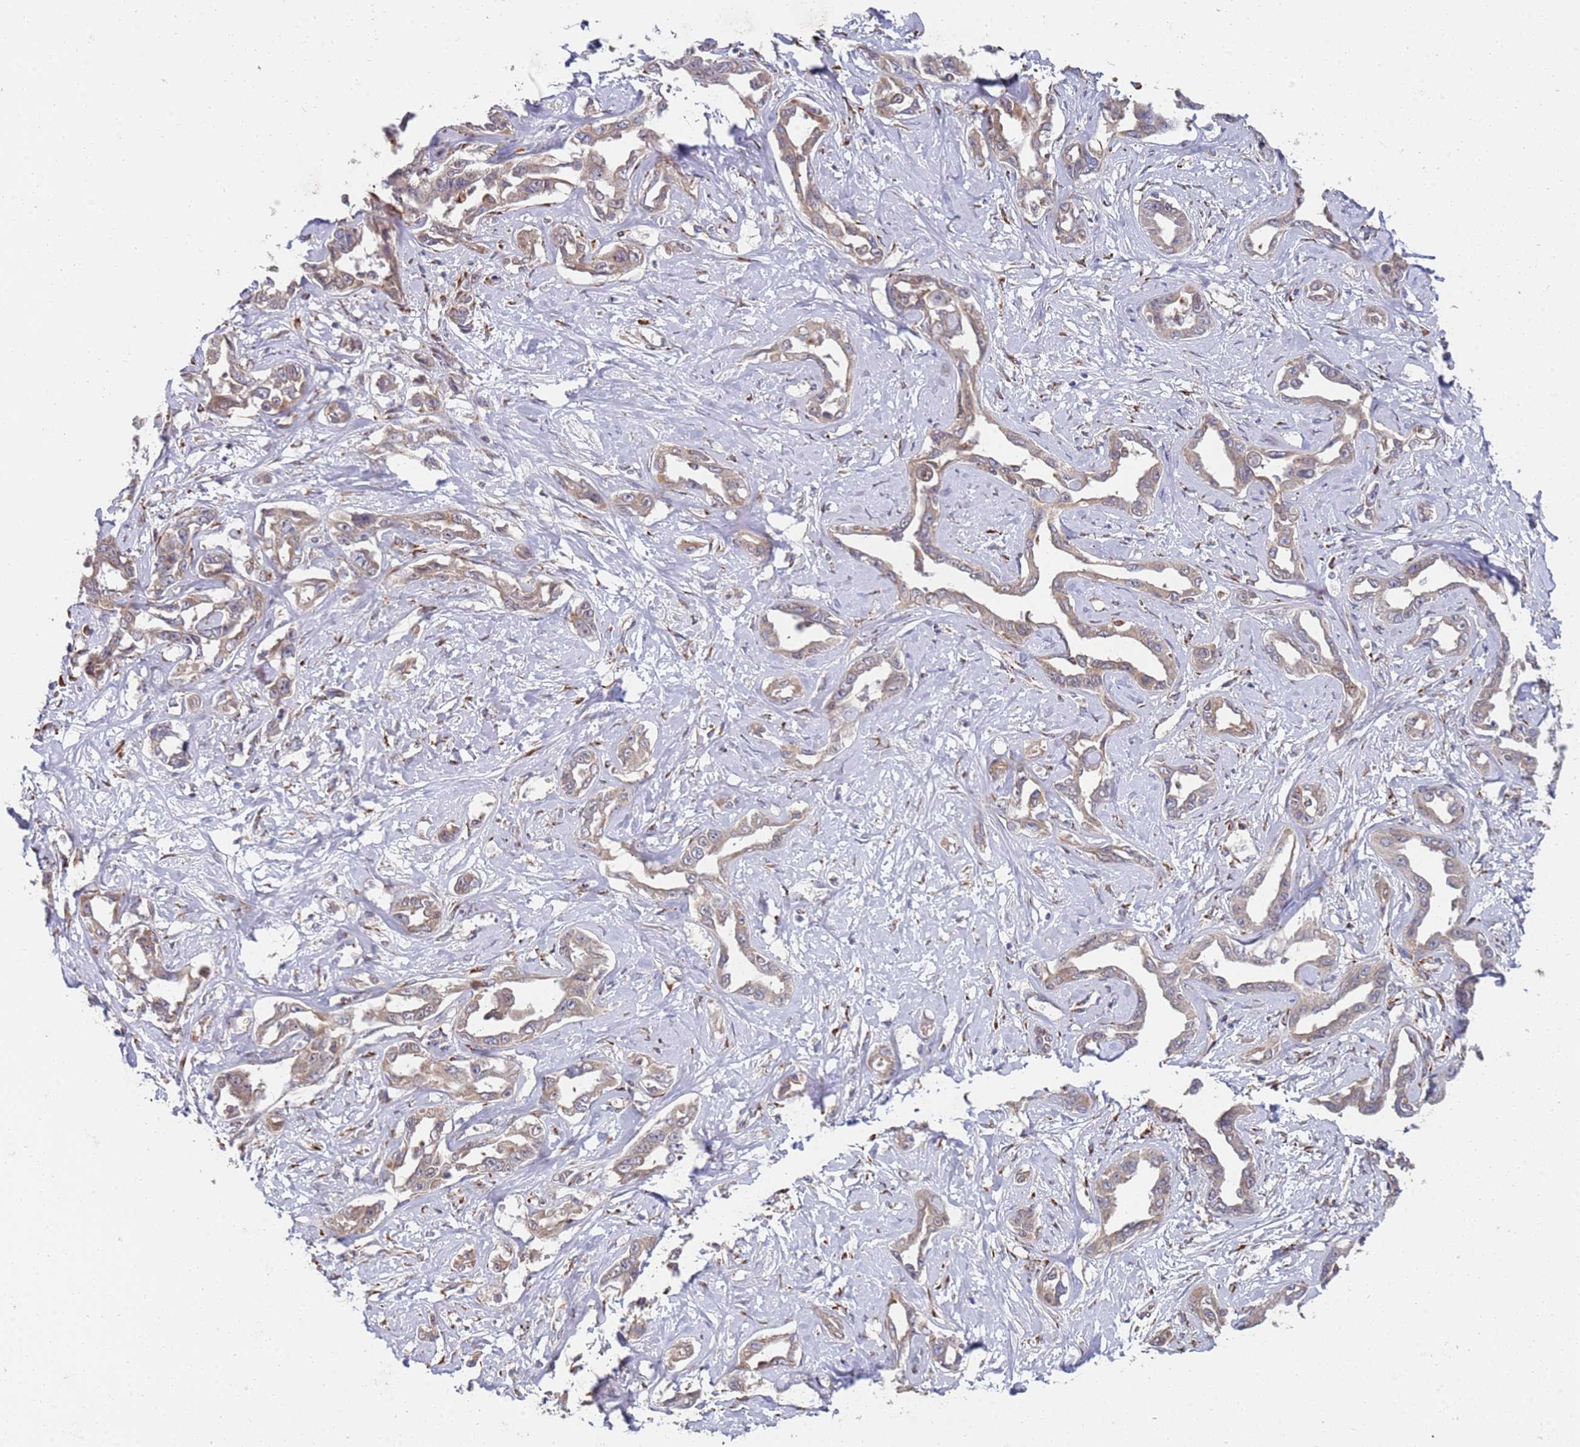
{"staining": {"intensity": "moderate", "quantity": "25%-75%", "location": "cytoplasmic/membranous"}, "tissue": "liver cancer", "cell_type": "Tumor cells", "image_type": "cancer", "snomed": [{"axis": "morphology", "description": "Cholangiocarcinoma"}, {"axis": "topography", "description": "Liver"}], "caption": "A high-resolution image shows immunohistochemistry staining of cholangiocarcinoma (liver), which shows moderate cytoplasmic/membranous expression in about 25%-75% of tumor cells.", "gene": "VRK2", "patient": {"sex": "male", "age": 59}}